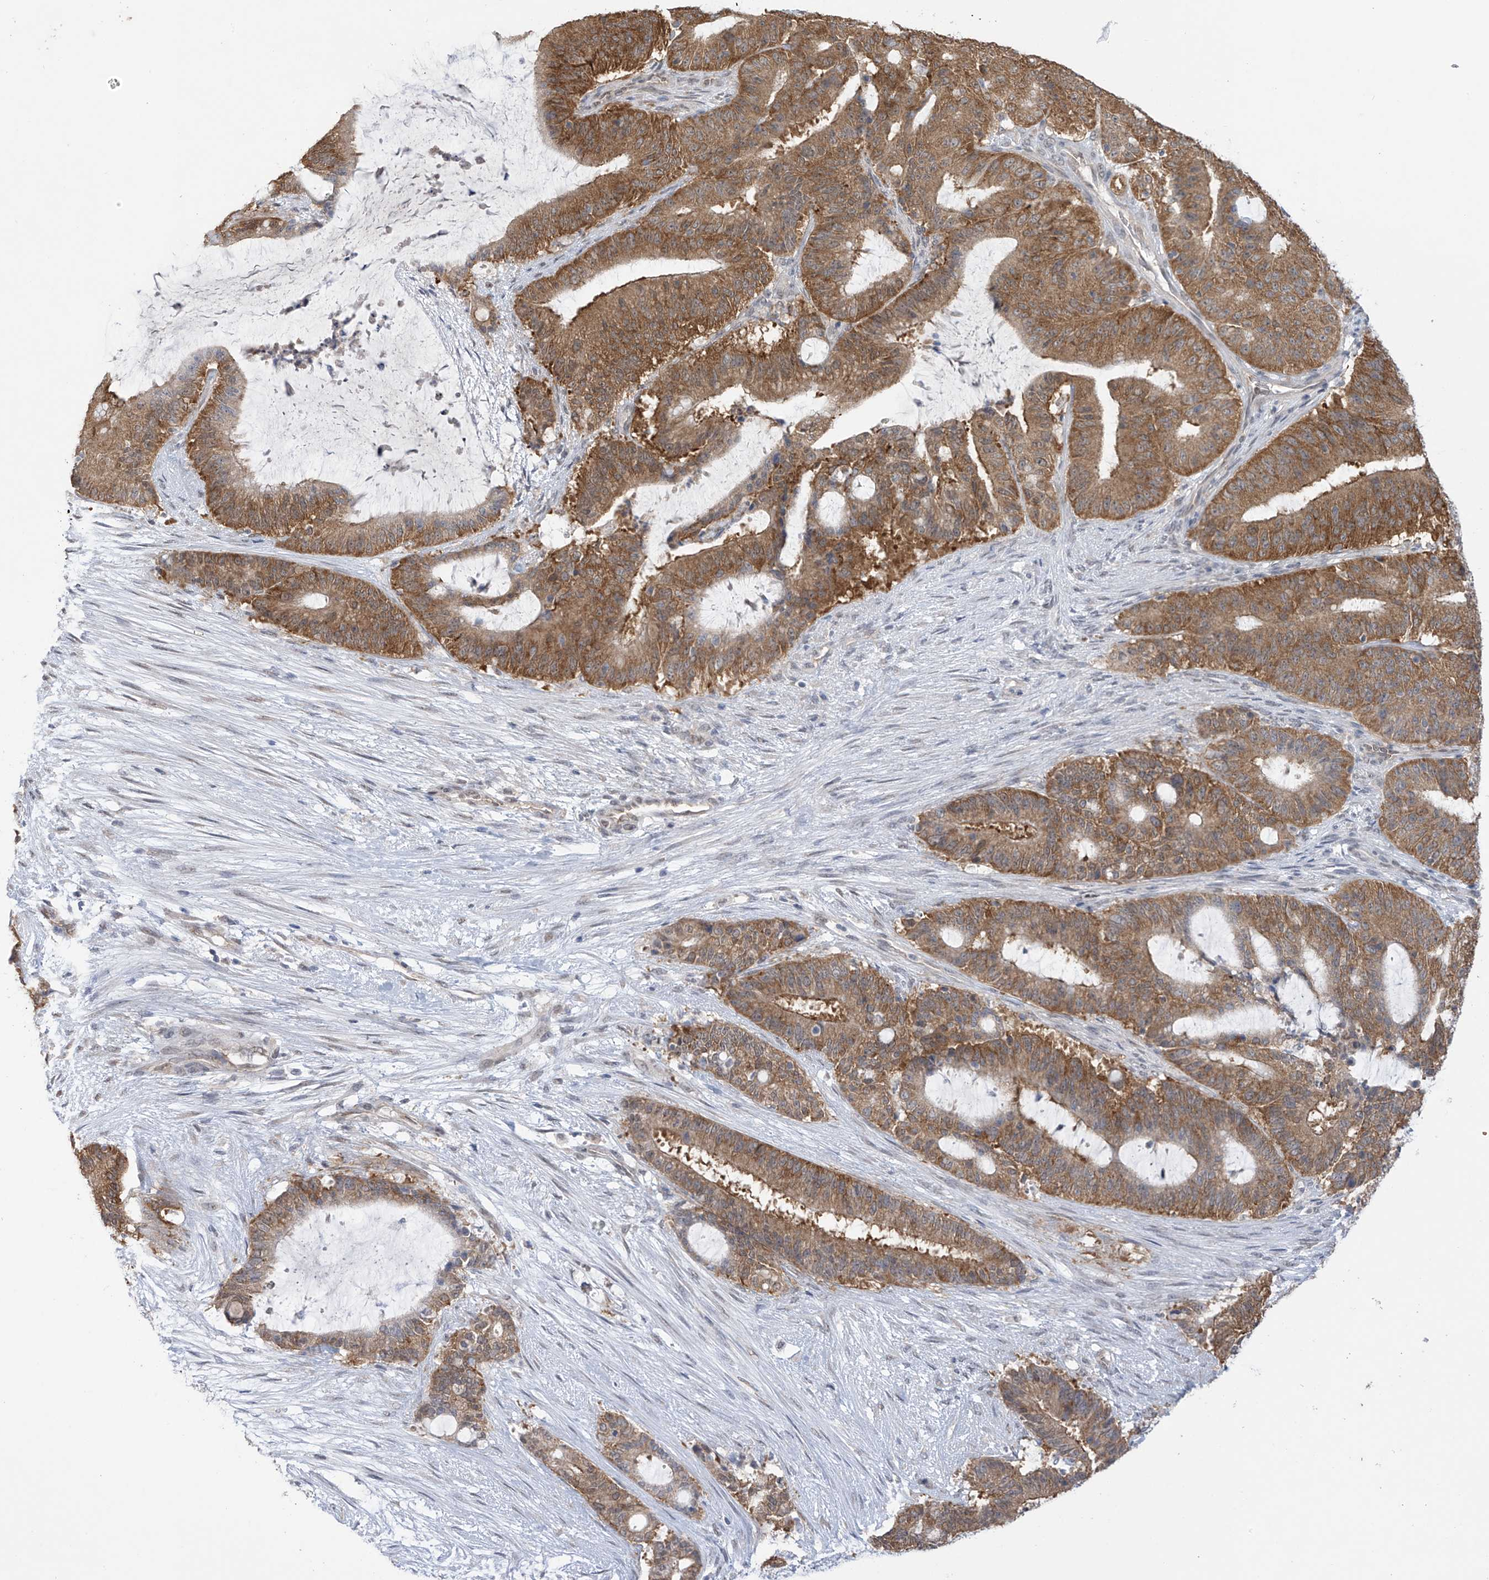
{"staining": {"intensity": "strong", "quantity": ">75%", "location": "cytoplasmic/membranous"}, "tissue": "liver cancer", "cell_type": "Tumor cells", "image_type": "cancer", "snomed": [{"axis": "morphology", "description": "Normal tissue, NOS"}, {"axis": "morphology", "description": "Cholangiocarcinoma"}, {"axis": "topography", "description": "Liver"}, {"axis": "topography", "description": "Peripheral nerve tissue"}], "caption": "Protein analysis of liver cancer (cholangiocarcinoma) tissue reveals strong cytoplasmic/membranous expression in approximately >75% of tumor cells.", "gene": "KIAA1522", "patient": {"sex": "female", "age": 73}}